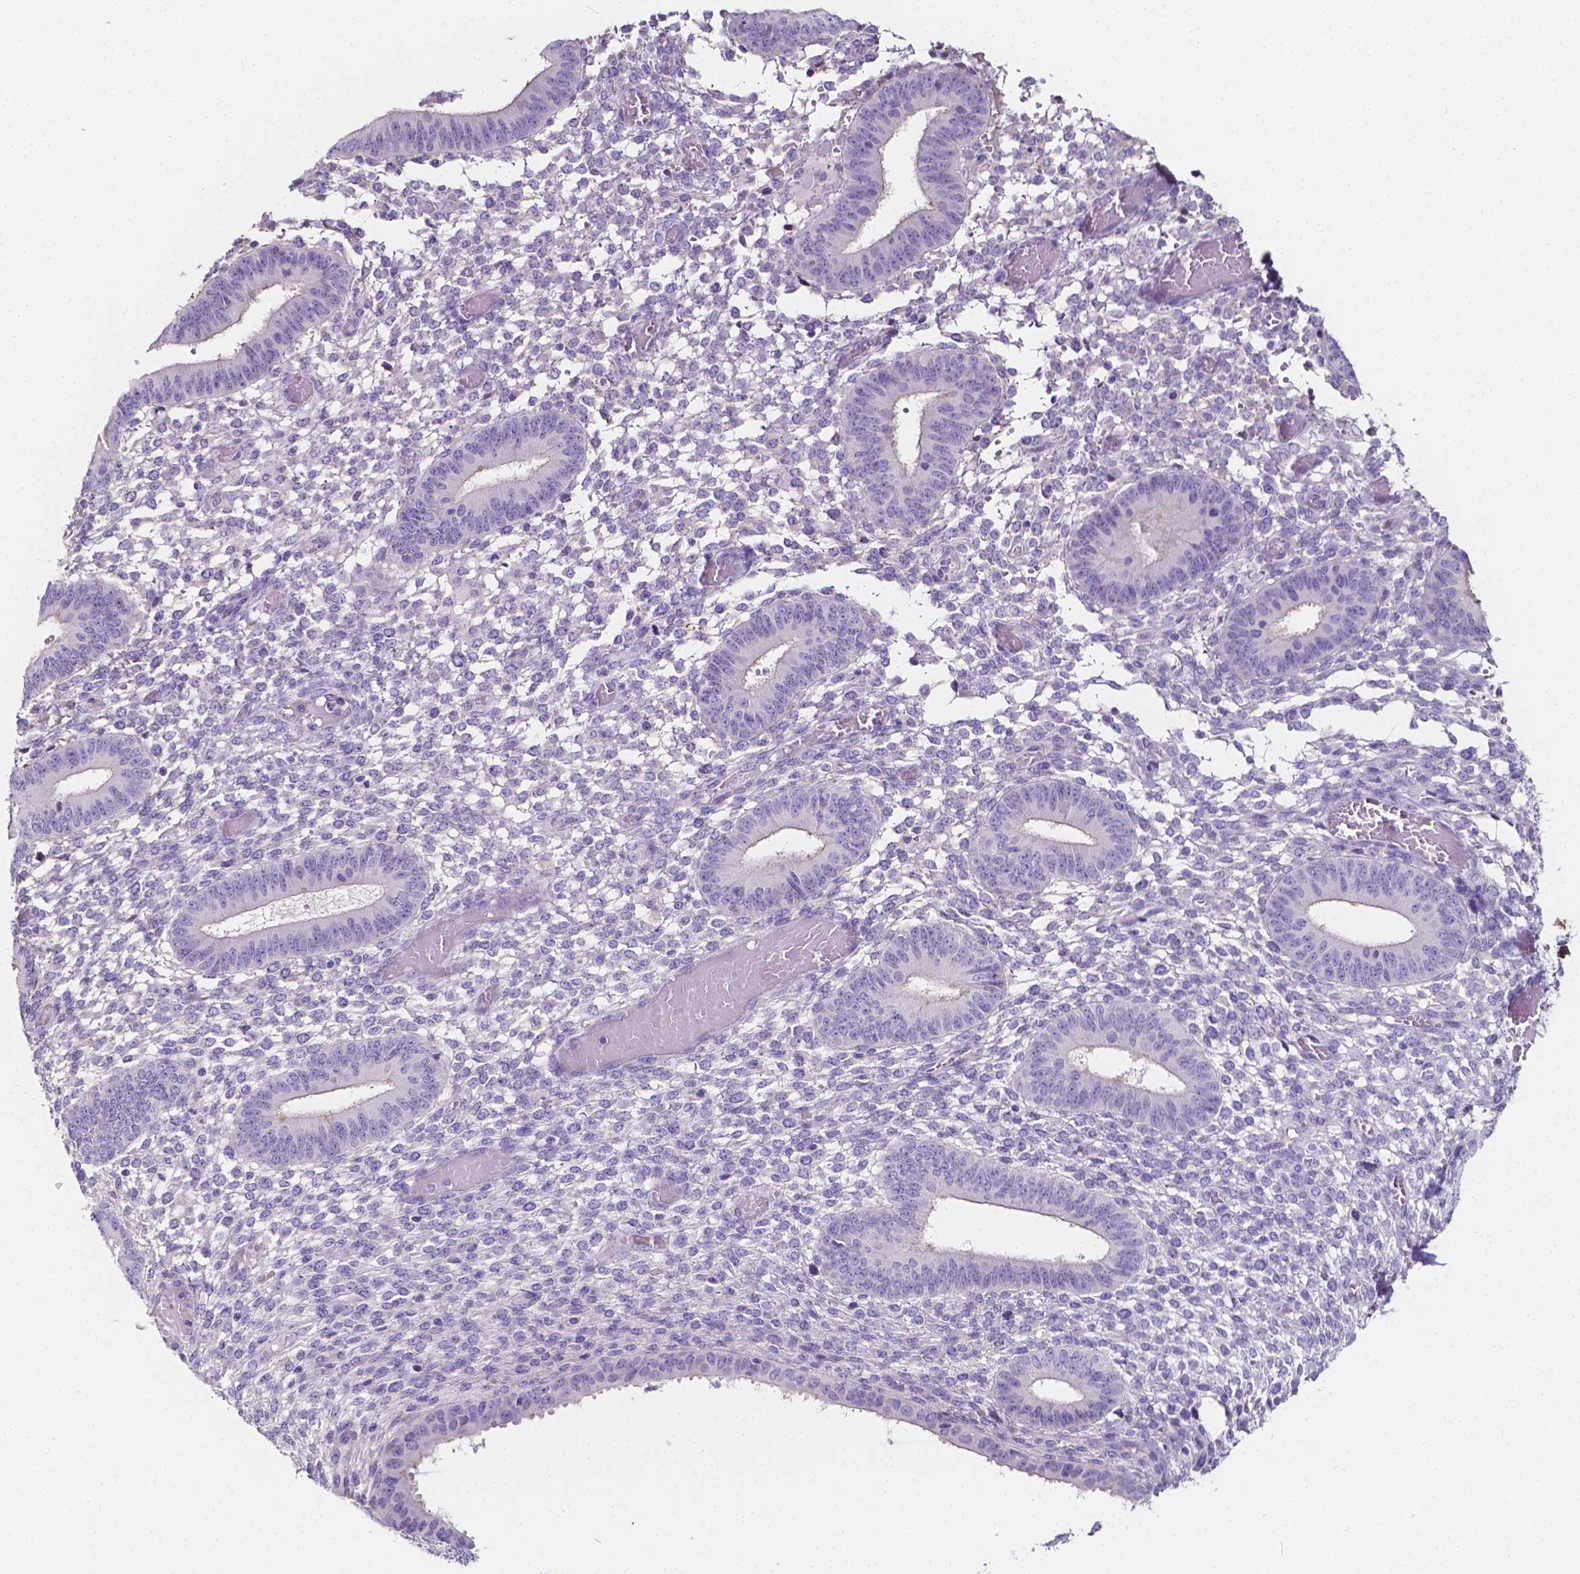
{"staining": {"intensity": "negative", "quantity": "none", "location": "none"}, "tissue": "endometrium", "cell_type": "Cells in endometrial stroma", "image_type": "normal", "snomed": [{"axis": "morphology", "description": "Normal tissue, NOS"}, {"axis": "topography", "description": "Endometrium"}], "caption": "Immunohistochemical staining of unremarkable endometrium reveals no significant positivity in cells in endometrial stroma.", "gene": "CLSTN2", "patient": {"sex": "female", "age": 42}}